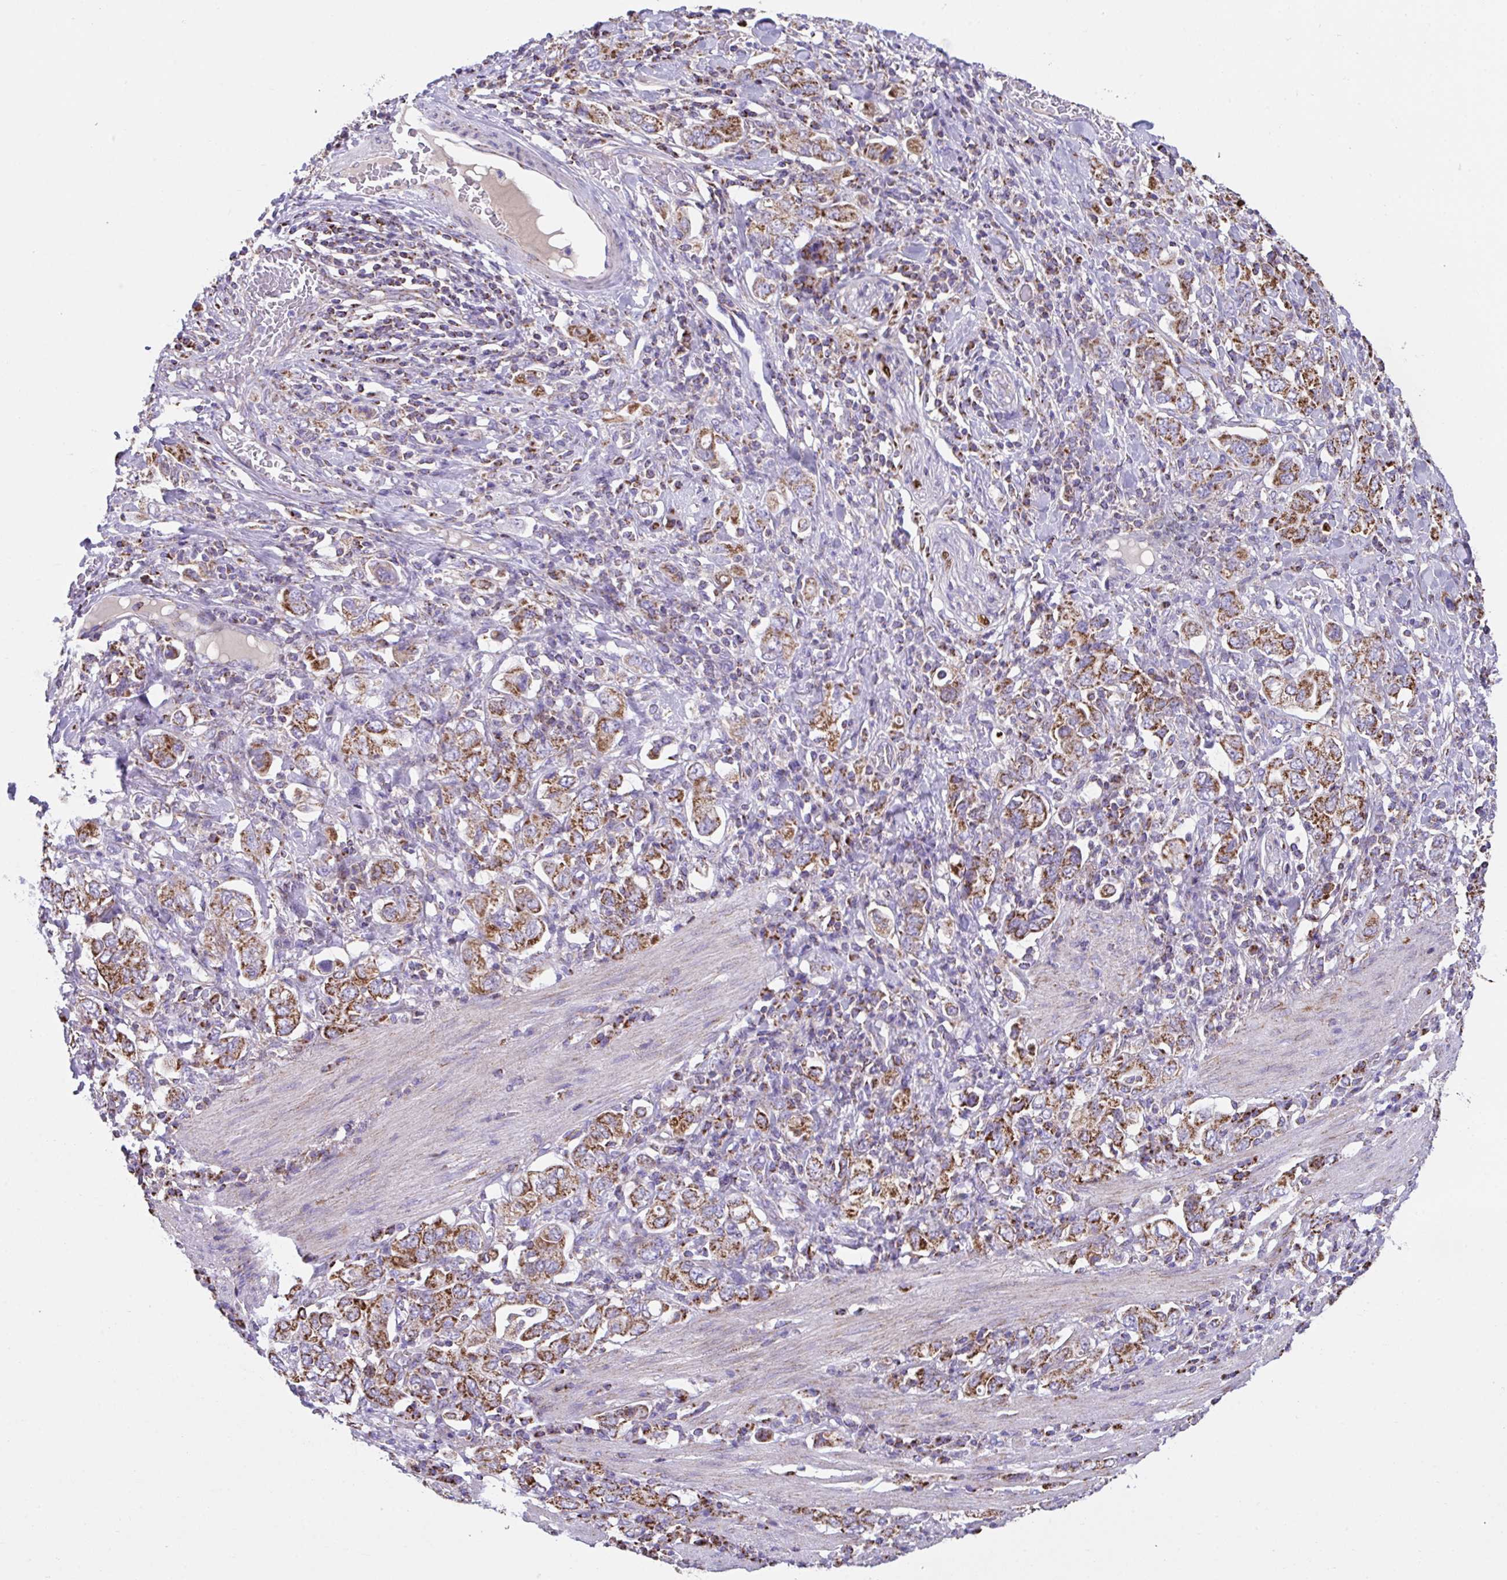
{"staining": {"intensity": "strong", "quantity": ">75%", "location": "cytoplasmic/membranous"}, "tissue": "stomach cancer", "cell_type": "Tumor cells", "image_type": "cancer", "snomed": [{"axis": "morphology", "description": "Adenocarcinoma, NOS"}, {"axis": "topography", "description": "Stomach, upper"}, {"axis": "topography", "description": "Stomach"}], "caption": "Immunohistochemistry (IHC) (DAB) staining of stomach adenocarcinoma demonstrates strong cytoplasmic/membranous protein positivity in approximately >75% of tumor cells.", "gene": "PCMTD2", "patient": {"sex": "male", "age": 62}}